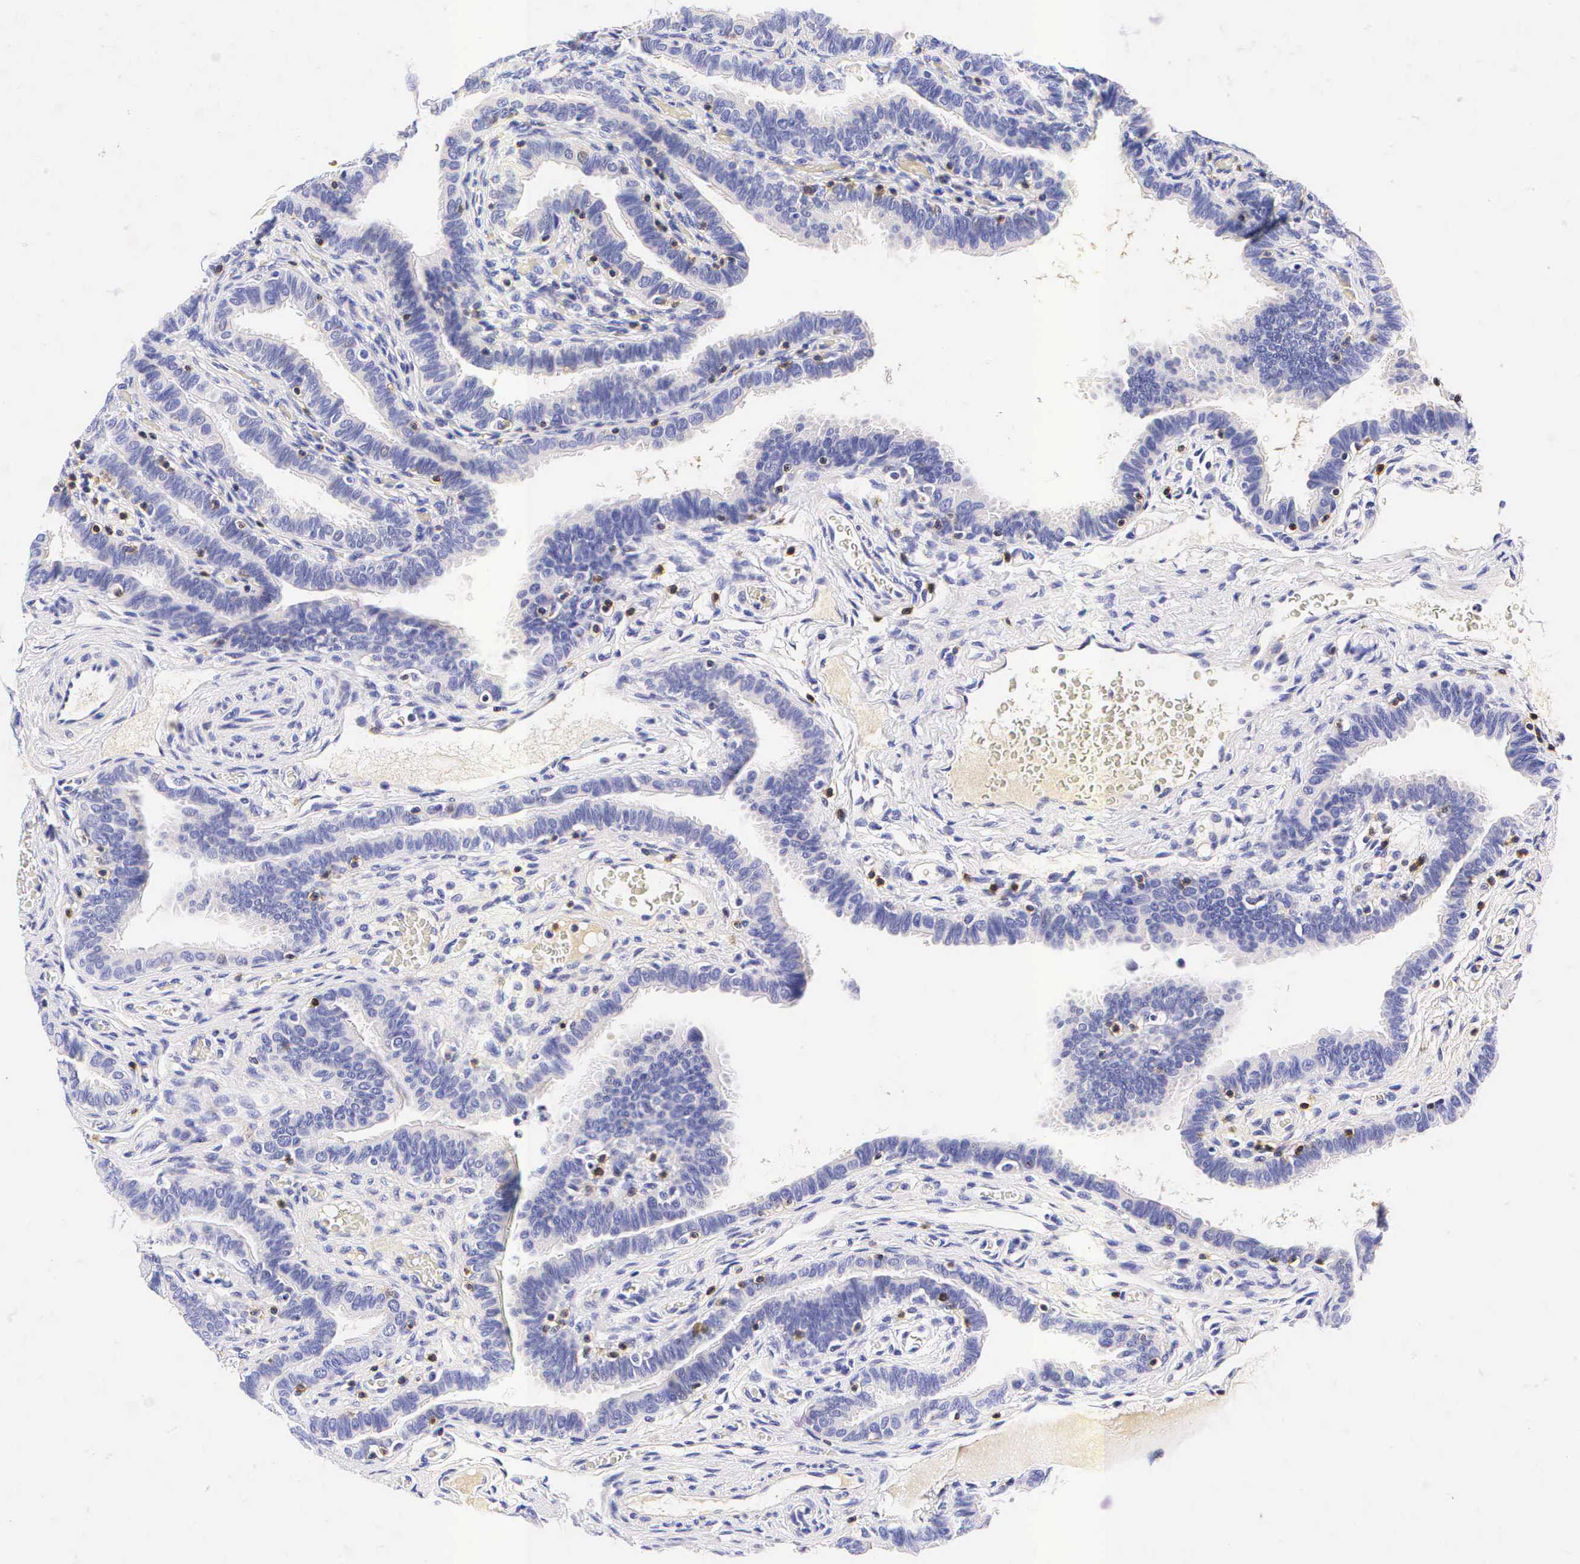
{"staining": {"intensity": "negative", "quantity": "none", "location": "none"}, "tissue": "fallopian tube", "cell_type": "Glandular cells", "image_type": "normal", "snomed": [{"axis": "morphology", "description": "Normal tissue, NOS"}, {"axis": "topography", "description": "Vagina"}, {"axis": "topography", "description": "Fallopian tube"}], "caption": "There is no significant staining in glandular cells of fallopian tube.", "gene": "CD3E", "patient": {"sex": "female", "age": 38}}